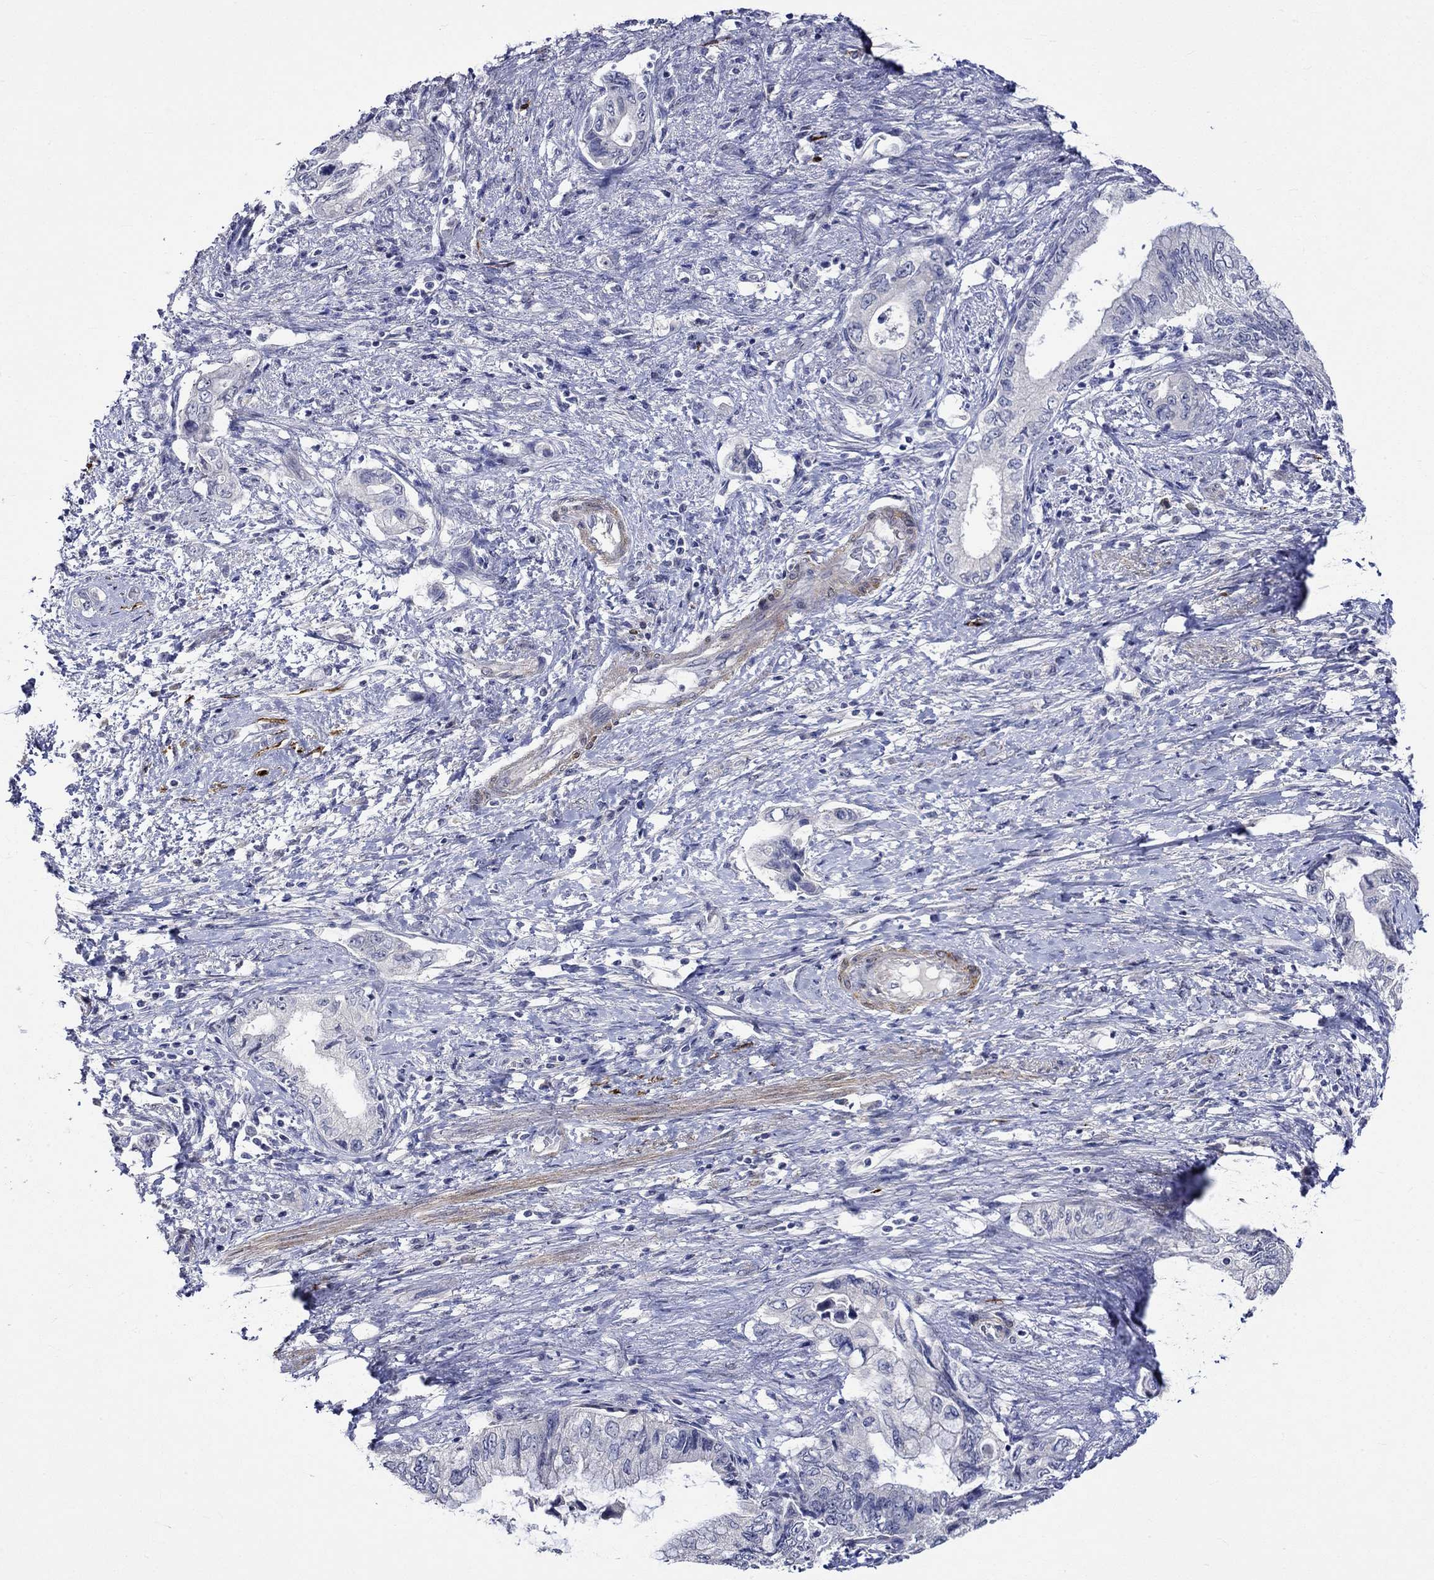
{"staining": {"intensity": "negative", "quantity": "none", "location": "none"}, "tissue": "pancreatic cancer", "cell_type": "Tumor cells", "image_type": "cancer", "snomed": [{"axis": "morphology", "description": "Adenocarcinoma, NOS"}, {"axis": "topography", "description": "Pancreas"}], "caption": "Protein analysis of pancreatic adenocarcinoma exhibits no significant staining in tumor cells.", "gene": "CRYAB", "patient": {"sex": "female", "age": 73}}